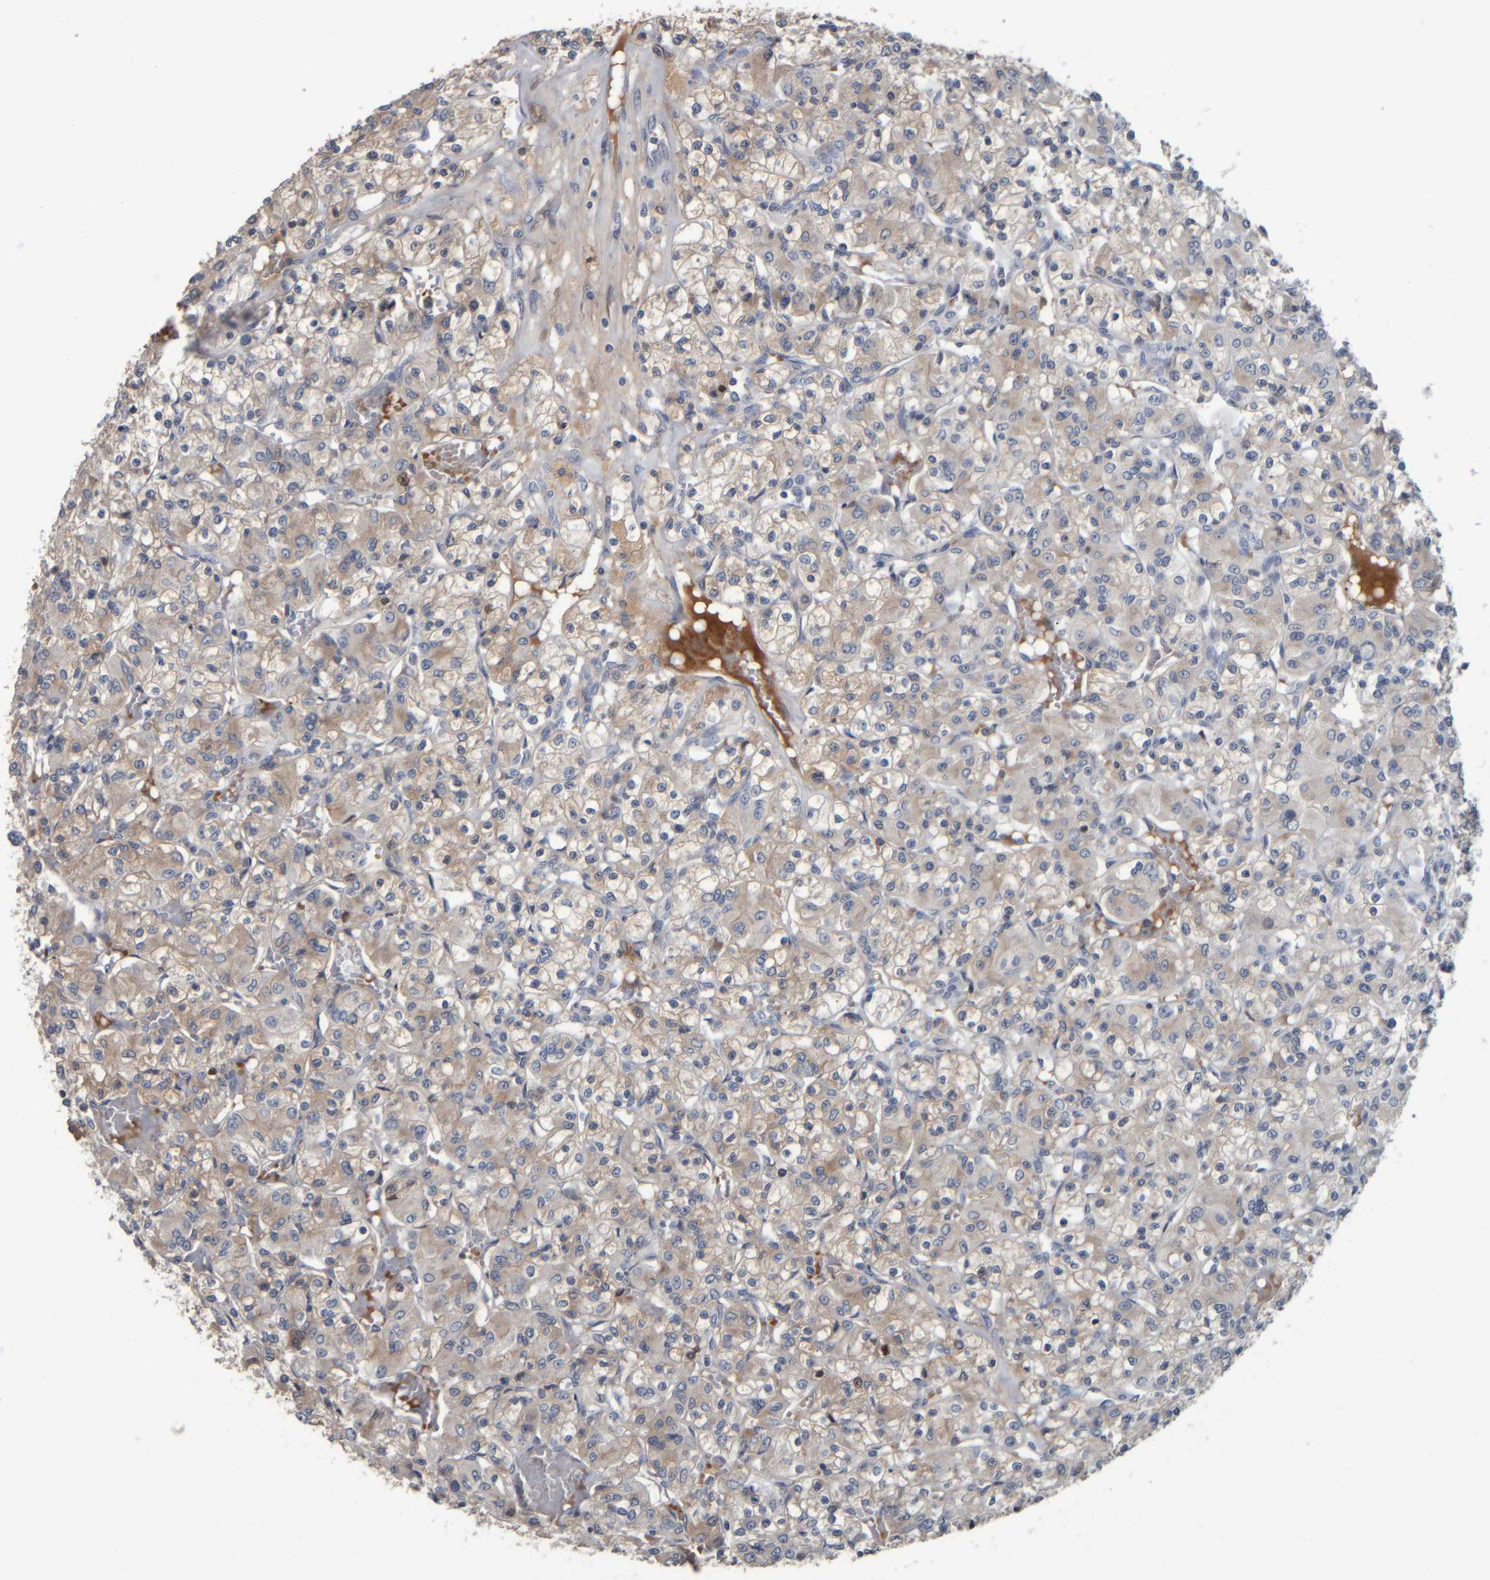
{"staining": {"intensity": "weak", "quantity": ">75%", "location": "cytoplasmic/membranous"}, "tissue": "renal cancer", "cell_type": "Tumor cells", "image_type": "cancer", "snomed": [{"axis": "morphology", "description": "Adenocarcinoma, NOS"}, {"axis": "topography", "description": "Kidney"}], "caption": "Renal cancer stained for a protein shows weak cytoplasmic/membranous positivity in tumor cells. Nuclei are stained in blue.", "gene": "CAVIN4", "patient": {"sex": "female", "age": 59}}